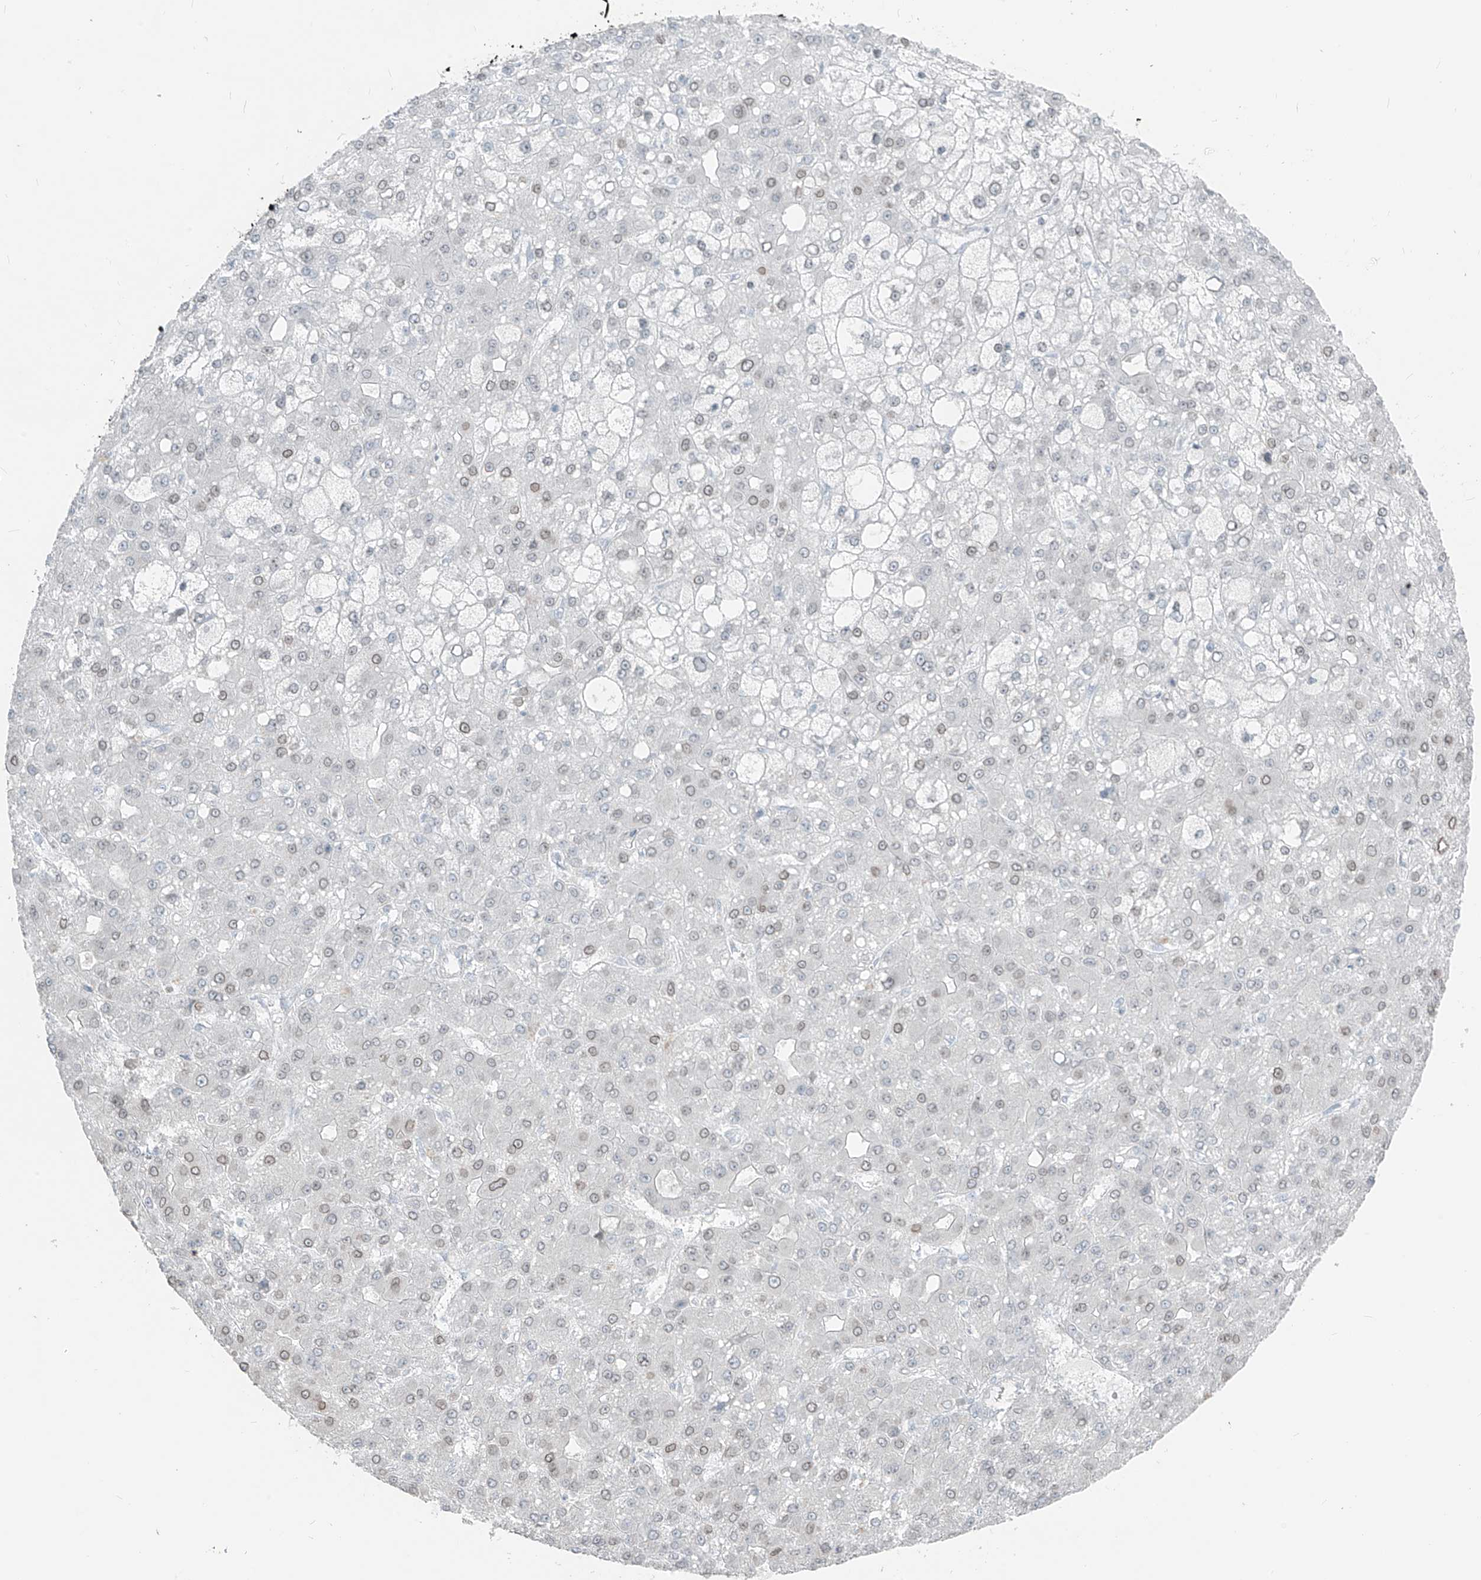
{"staining": {"intensity": "weak", "quantity": "25%-75%", "location": "cytoplasmic/membranous,nuclear"}, "tissue": "liver cancer", "cell_type": "Tumor cells", "image_type": "cancer", "snomed": [{"axis": "morphology", "description": "Carcinoma, Hepatocellular, NOS"}, {"axis": "topography", "description": "Liver"}], "caption": "Immunohistochemistry staining of liver hepatocellular carcinoma, which exhibits low levels of weak cytoplasmic/membranous and nuclear positivity in approximately 25%-75% of tumor cells indicating weak cytoplasmic/membranous and nuclear protein expression. The staining was performed using DAB (3,3'-diaminobenzidine) (brown) for protein detection and nuclei were counterstained in hematoxylin (blue).", "gene": "PRDM6", "patient": {"sex": "male", "age": 67}}